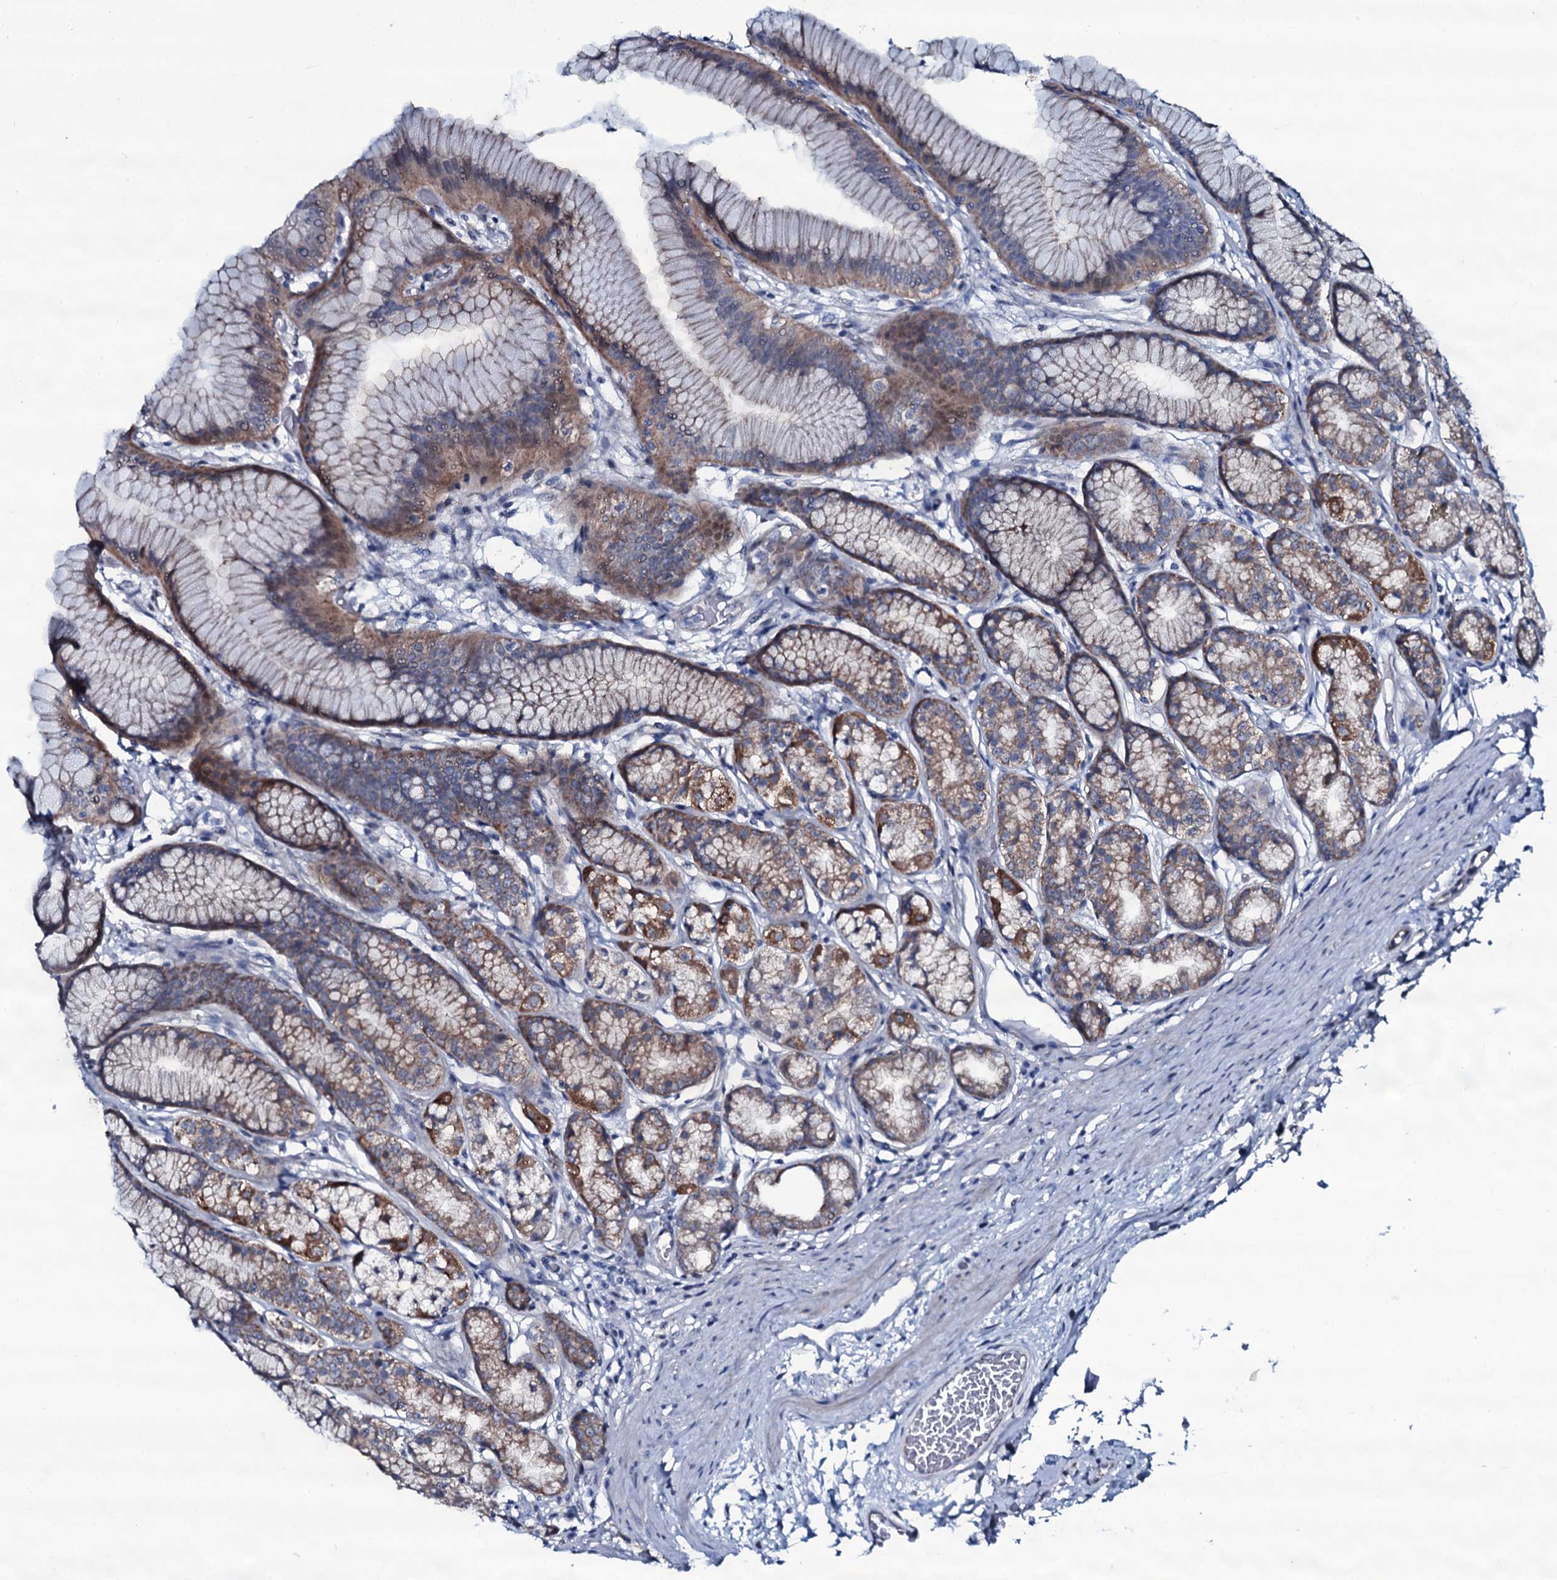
{"staining": {"intensity": "strong", "quantity": ">75%", "location": "cytoplasmic/membranous"}, "tissue": "stomach", "cell_type": "Glandular cells", "image_type": "normal", "snomed": [{"axis": "morphology", "description": "Normal tissue, NOS"}, {"axis": "morphology", "description": "Adenocarcinoma, NOS"}, {"axis": "morphology", "description": "Adenocarcinoma, High grade"}, {"axis": "topography", "description": "Stomach, upper"}, {"axis": "topography", "description": "Stomach"}], "caption": "This histopathology image displays immunohistochemistry staining of unremarkable human stomach, with high strong cytoplasmic/membranous staining in approximately >75% of glandular cells.", "gene": "WIPF3", "patient": {"sex": "female", "age": 65}}